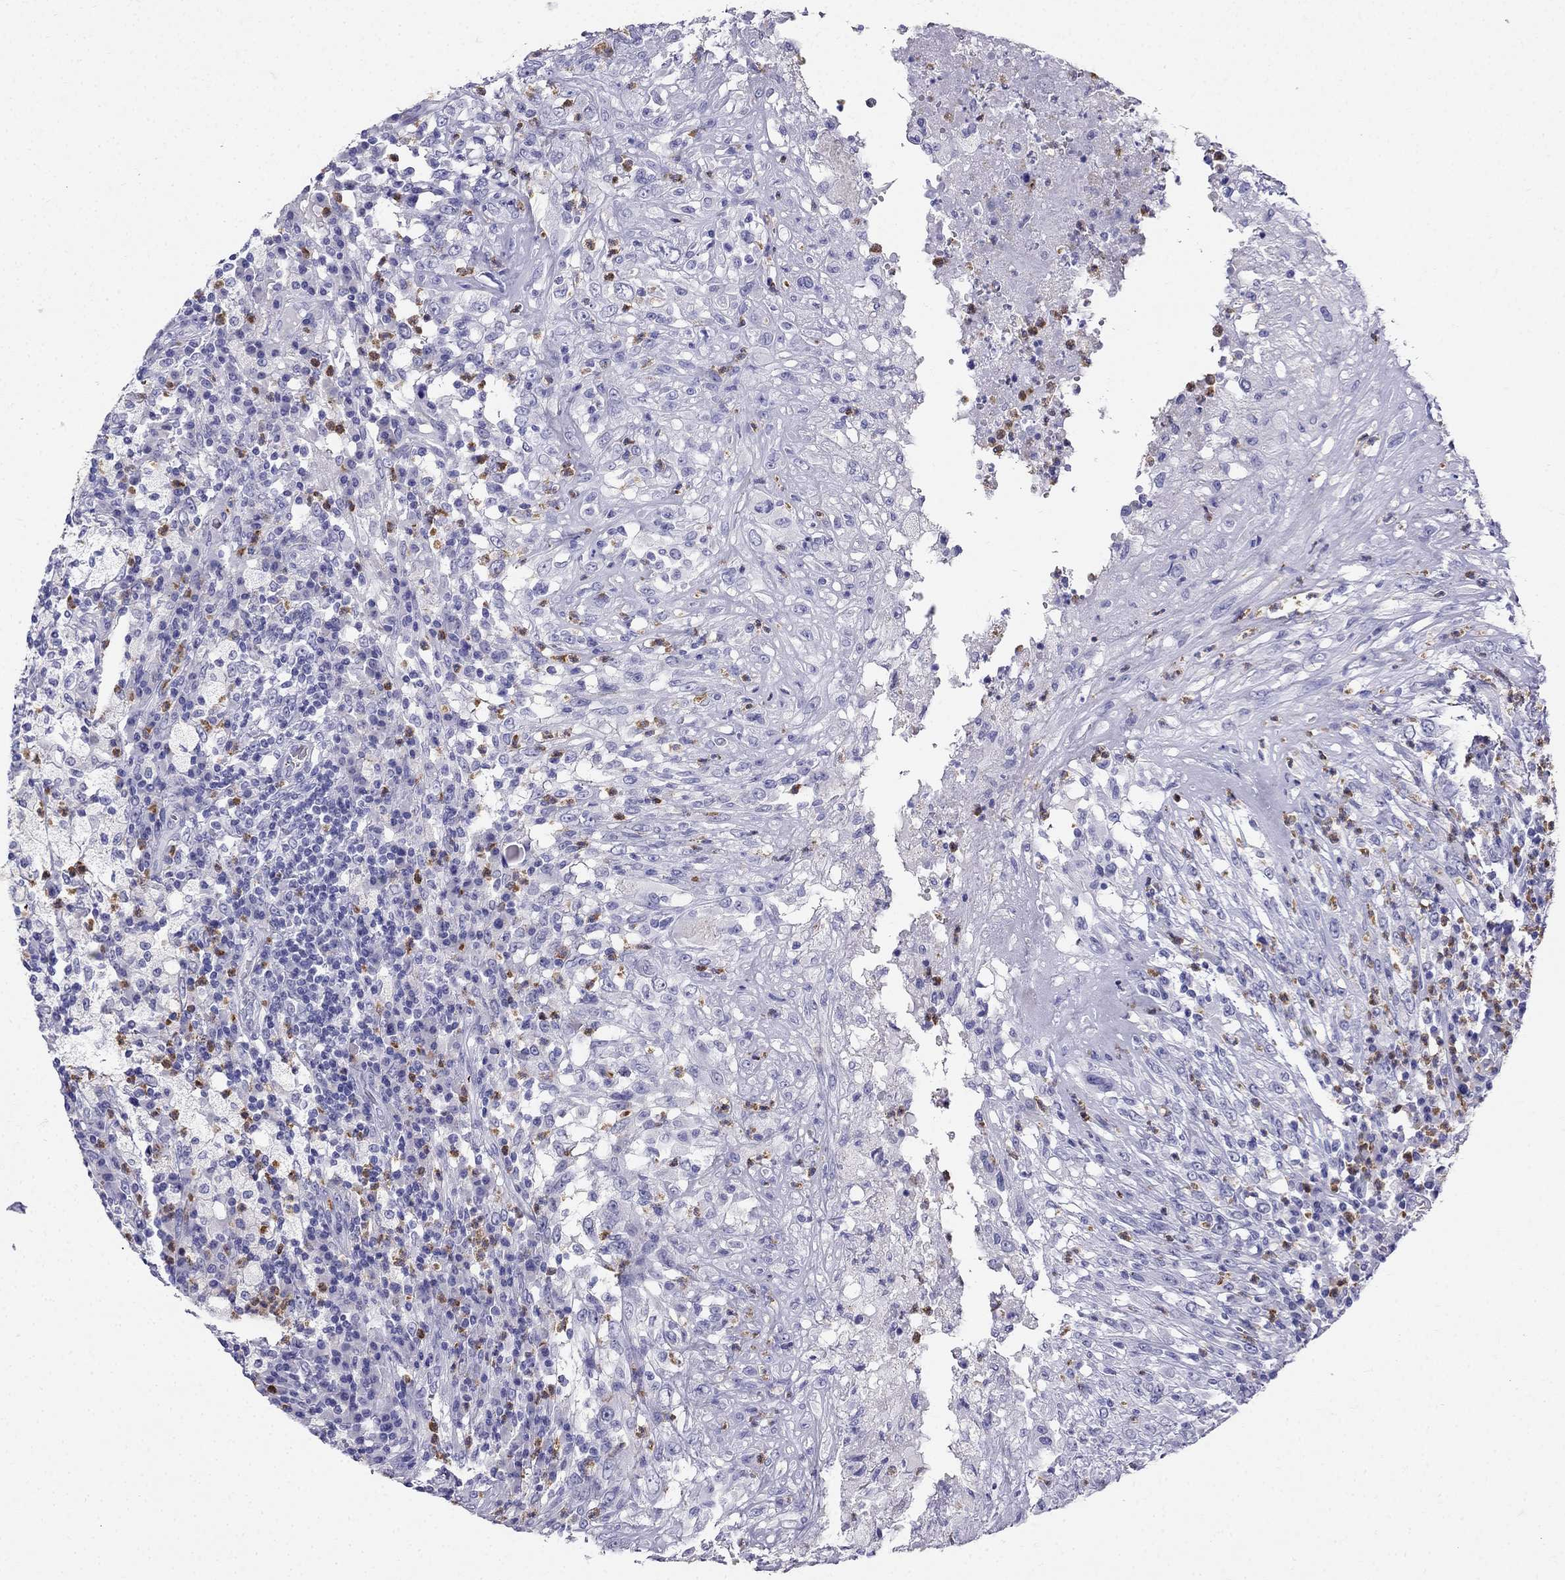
{"staining": {"intensity": "negative", "quantity": "none", "location": "none"}, "tissue": "testis cancer", "cell_type": "Tumor cells", "image_type": "cancer", "snomed": [{"axis": "morphology", "description": "Necrosis, NOS"}, {"axis": "morphology", "description": "Carcinoma, Embryonal, NOS"}, {"axis": "topography", "description": "Testis"}], "caption": "Immunohistochemical staining of human testis embryonal carcinoma shows no significant staining in tumor cells.", "gene": "PPP1R36", "patient": {"sex": "male", "age": 19}}